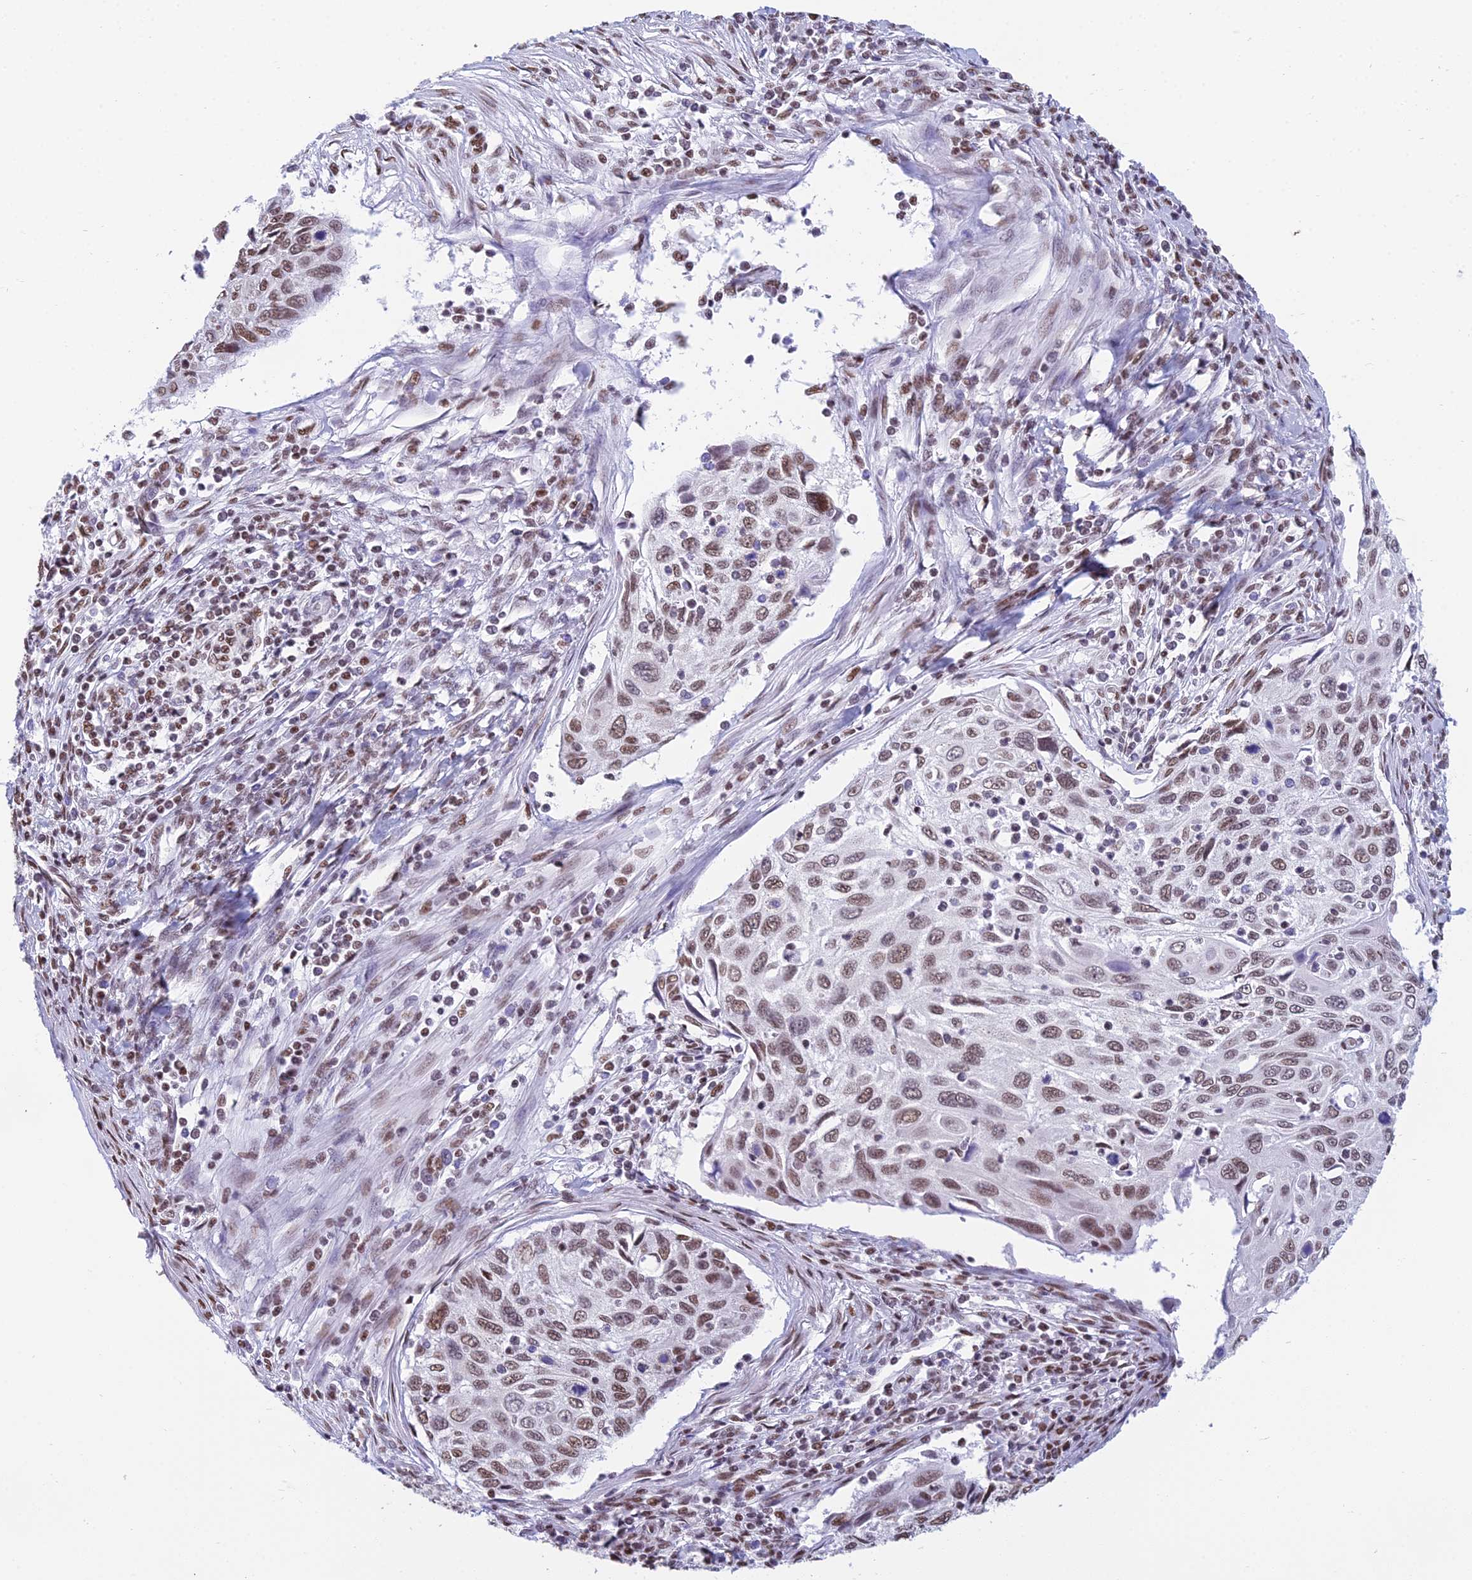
{"staining": {"intensity": "moderate", "quantity": ">75%", "location": "nuclear"}, "tissue": "cervical cancer", "cell_type": "Tumor cells", "image_type": "cancer", "snomed": [{"axis": "morphology", "description": "Squamous cell carcinoma, NOS"}, {"axis": "topography", "description": "Cervix"}], "caption": "A brown stain highlights moderate nuclear expression of a protein in cervical cancer tumor cells.", "gene": "CDC26", "patient": {"sex": "female", "age": 70}}